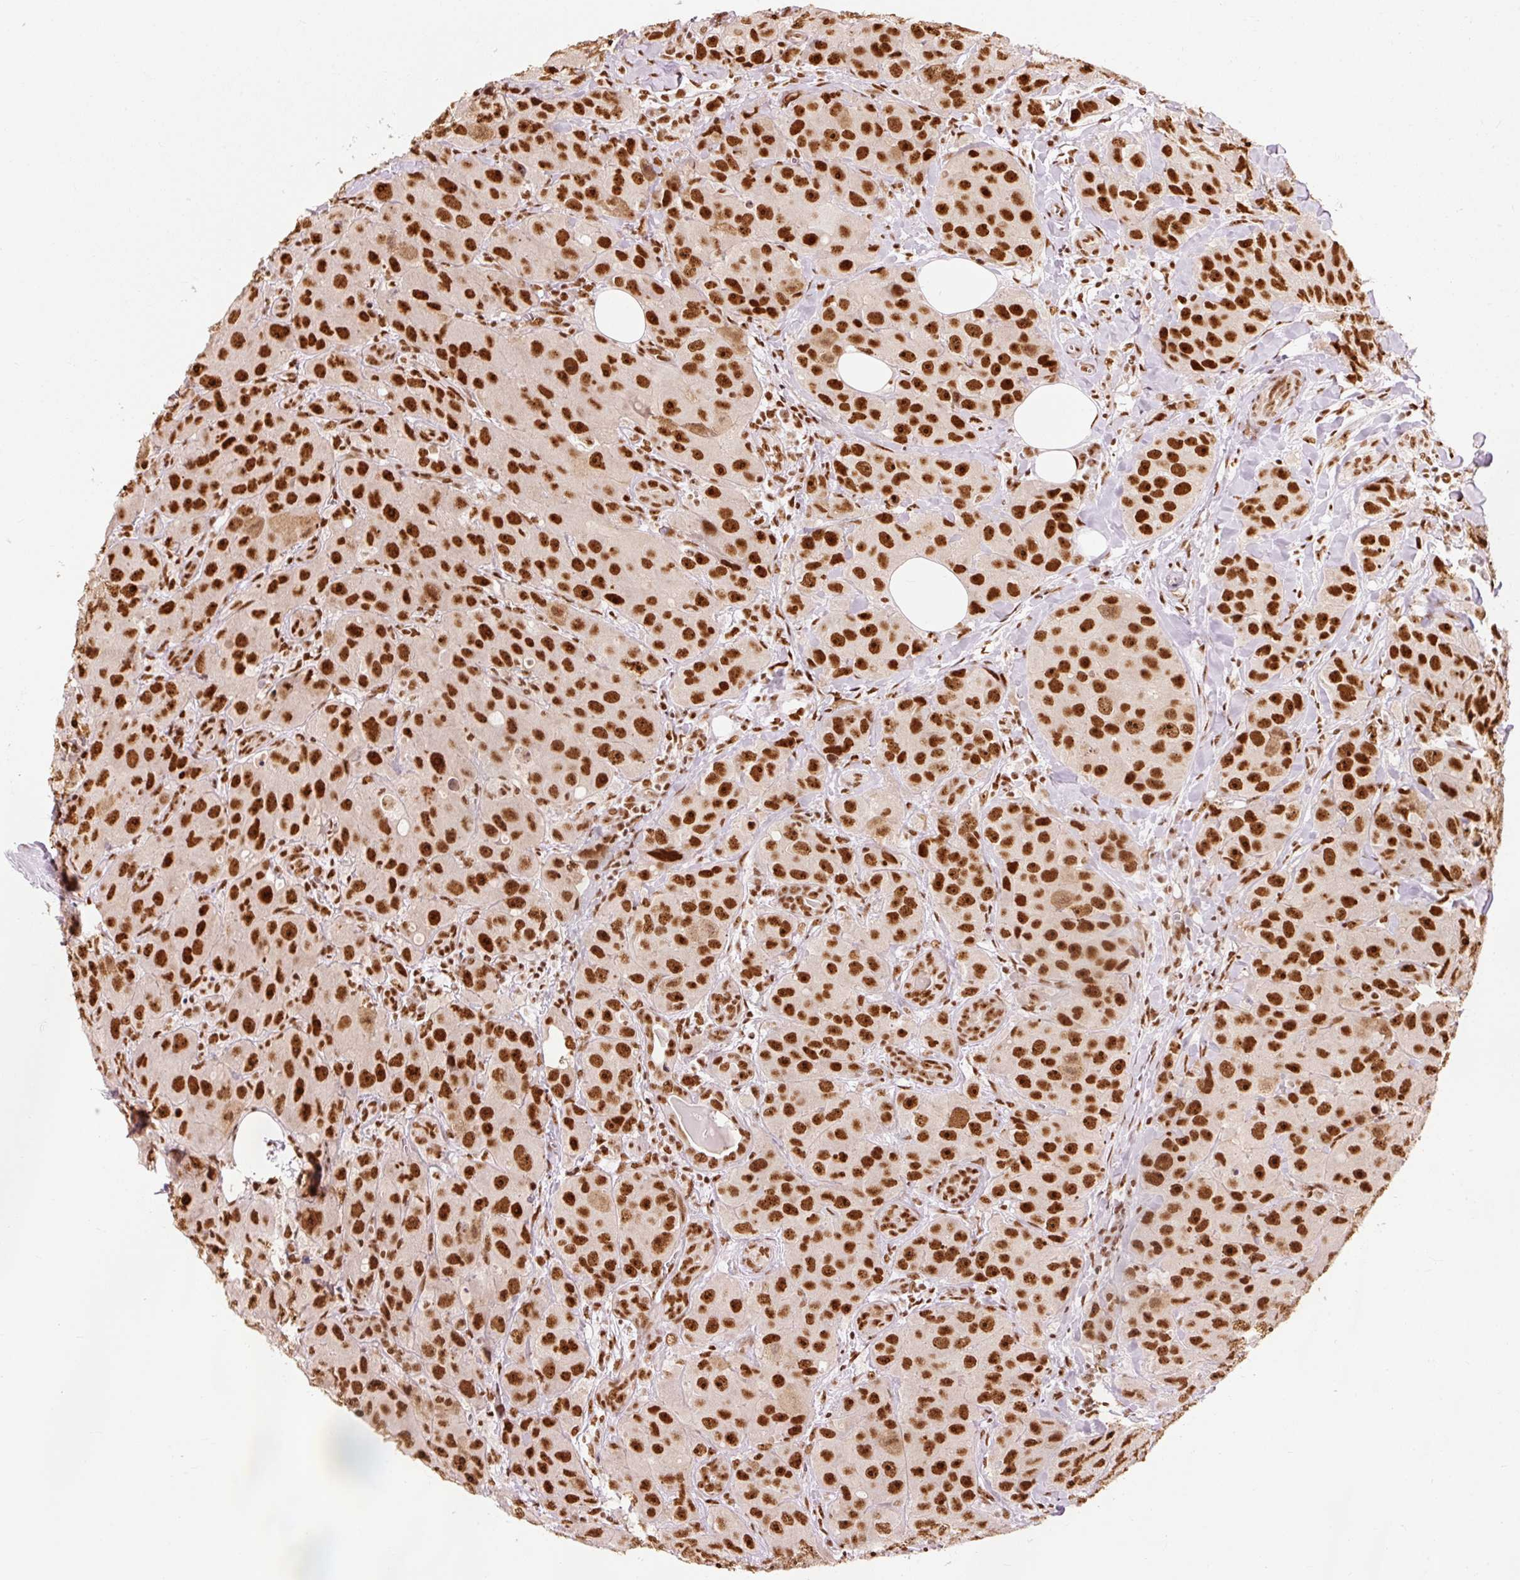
{"staining": {"intensity": "strong", "quantity": ">75%", "location": "nuclear"}, "tissue": "breast cancer", "cell_type": "Tumor cells", "image_type": "cancer", "snomed": [{"axis": "morphology", "description": "Duct carcinoma"}, {"axis": "topography", "description": "Breast"}], "caption": "DAB (3,3'-diaminobenzidine) immunohistochemical staining of breast intraductal carcinoma reveals strong nuclear protein positivity in approximately >75% of tumor cells.", "gene": "ZBTB44", "patient": {"sex": "female", "age": 43}}